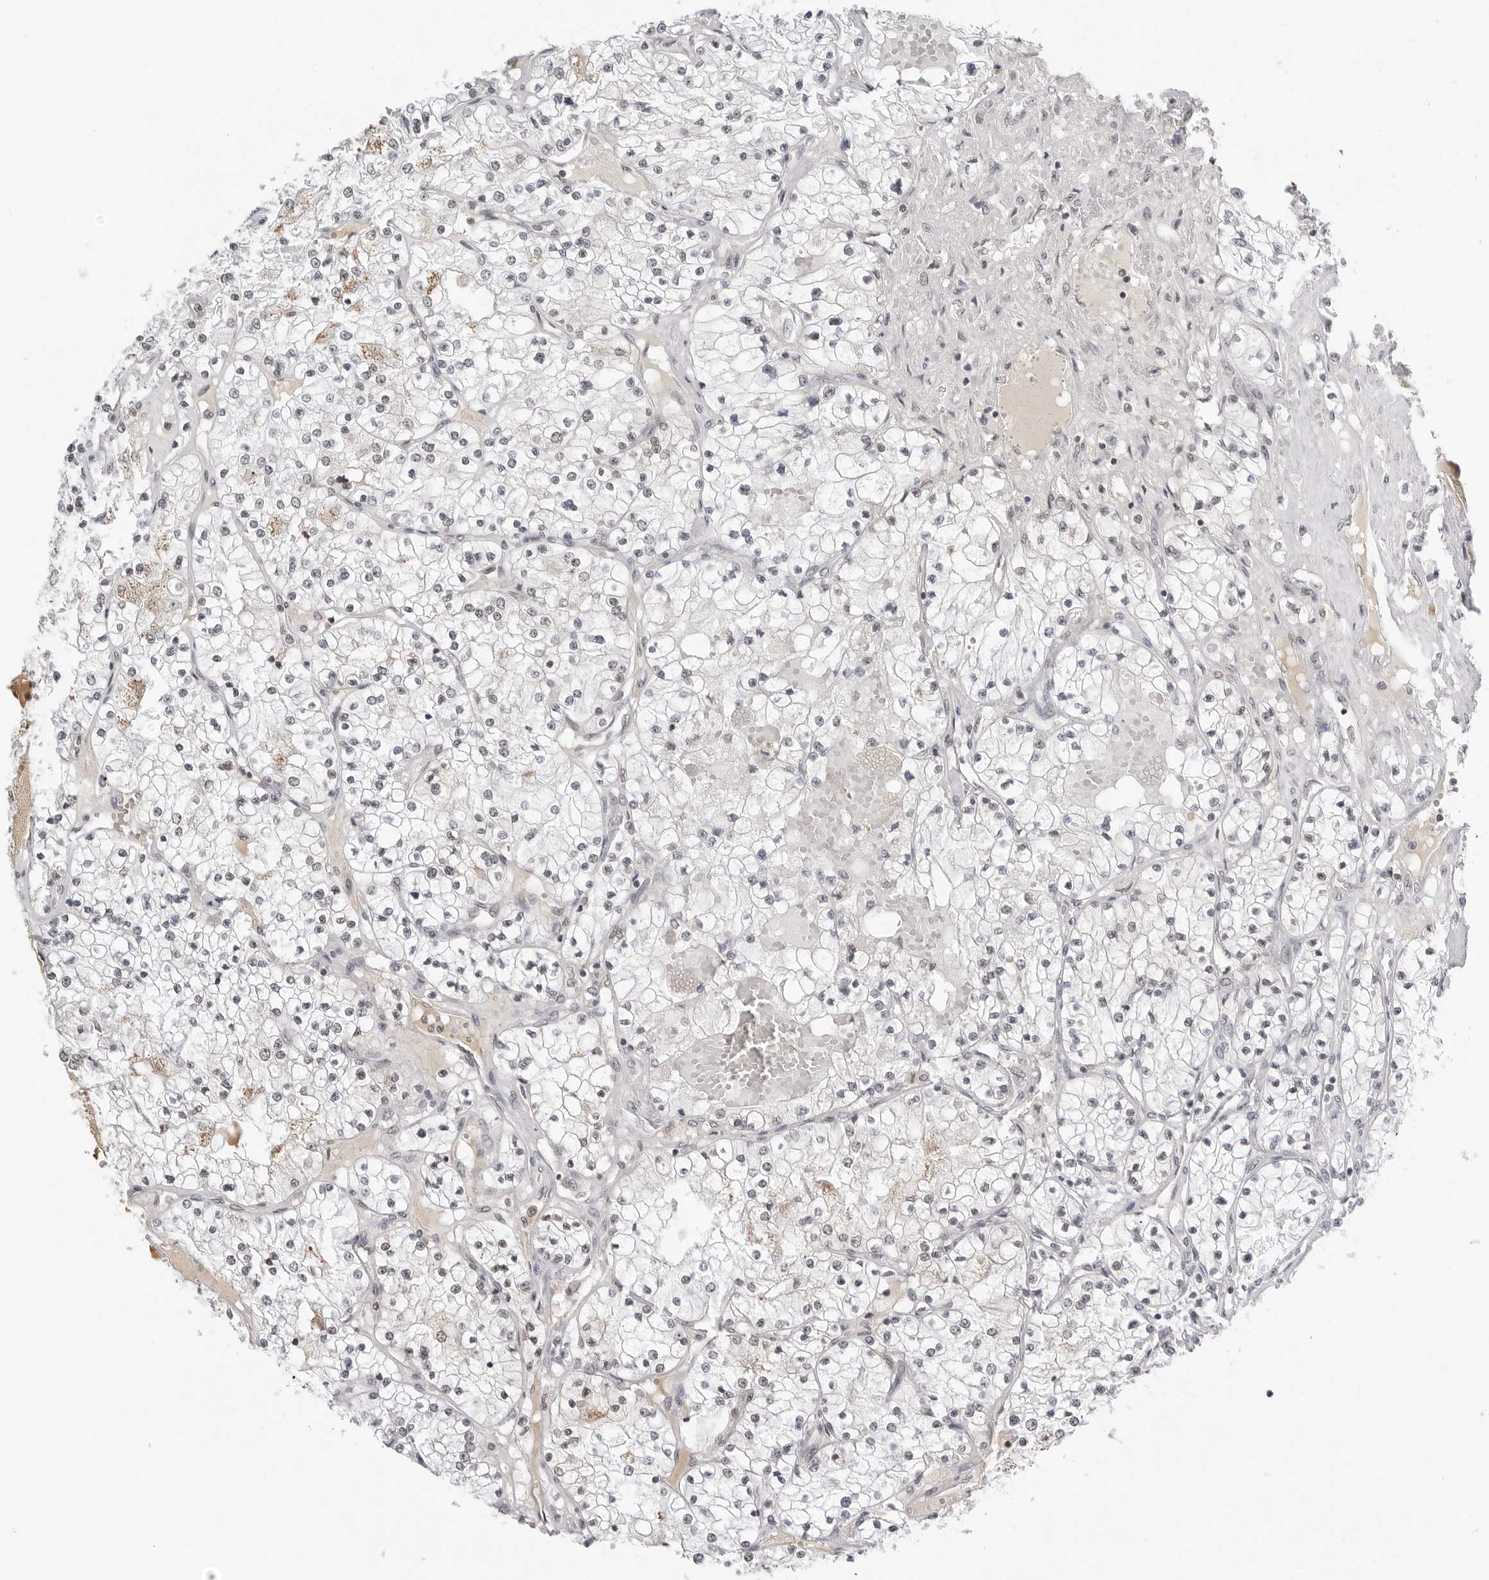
{"staining": {"intensity": "negative", "quantity": "none", "location": "none"}, "tissue": "renal cancer", "cell_type": "Tumor cells", "image_type": "cancer", "snomed": [{"axis": "morphology", "description": "Normal tissue, NOS"}, {"axis": "morphology", "description": "Adenocarcinoma, NOS"}, {"axis": "topography", "description": "Kidney"}], "caption": "Immunohistochemical staining of adenocarcinoma (renal) demonstrates no significant positivity in tumor cells.", "gene": "WRAP53", "patient": {"sex": "male", "age": 68}}